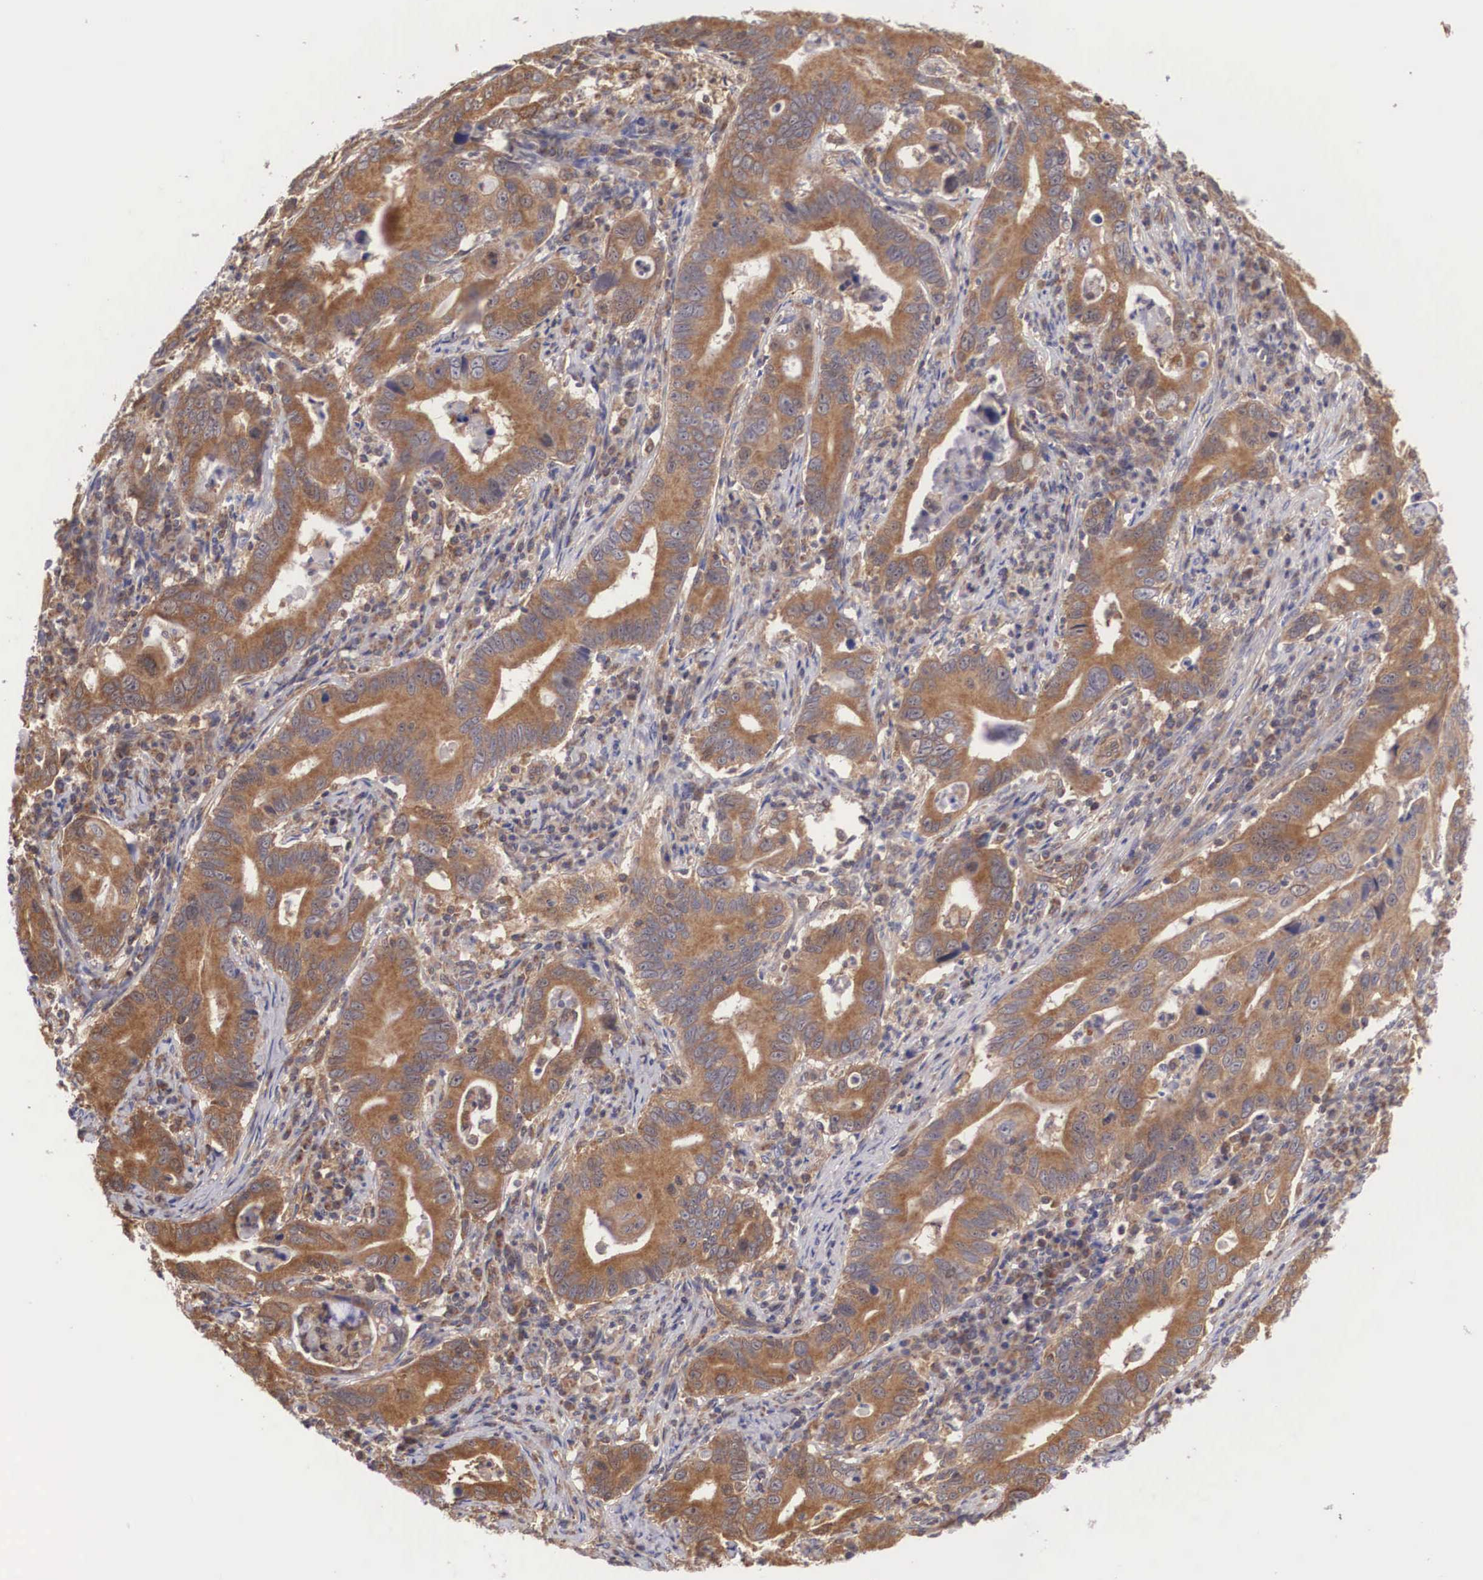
{"staining": {"intensity": "moderate", "quantity": ">75%", "location": "cytoplasmic/membranous"}, "tissue": "stomach cancer", "cell_type": "Tumor cells", "image_type": "cancer", "snomed": [{"axis": "morphology", "description": "Adenocarcinoma, NOS"}, {"axis": "topography", "description": "Stomach, upper"}], "caption": "An immunohistochemistry (IHC) image of neoplastic tissue is shown. Protein staining in brown labels moderate cytoplasmic/membranous positivity in stomach cancer within tumor cells. (IHC, brightfield microscopy, high magnification).", "gene": "DHRS1", "patient": {"sex": "male", "age": 63}}